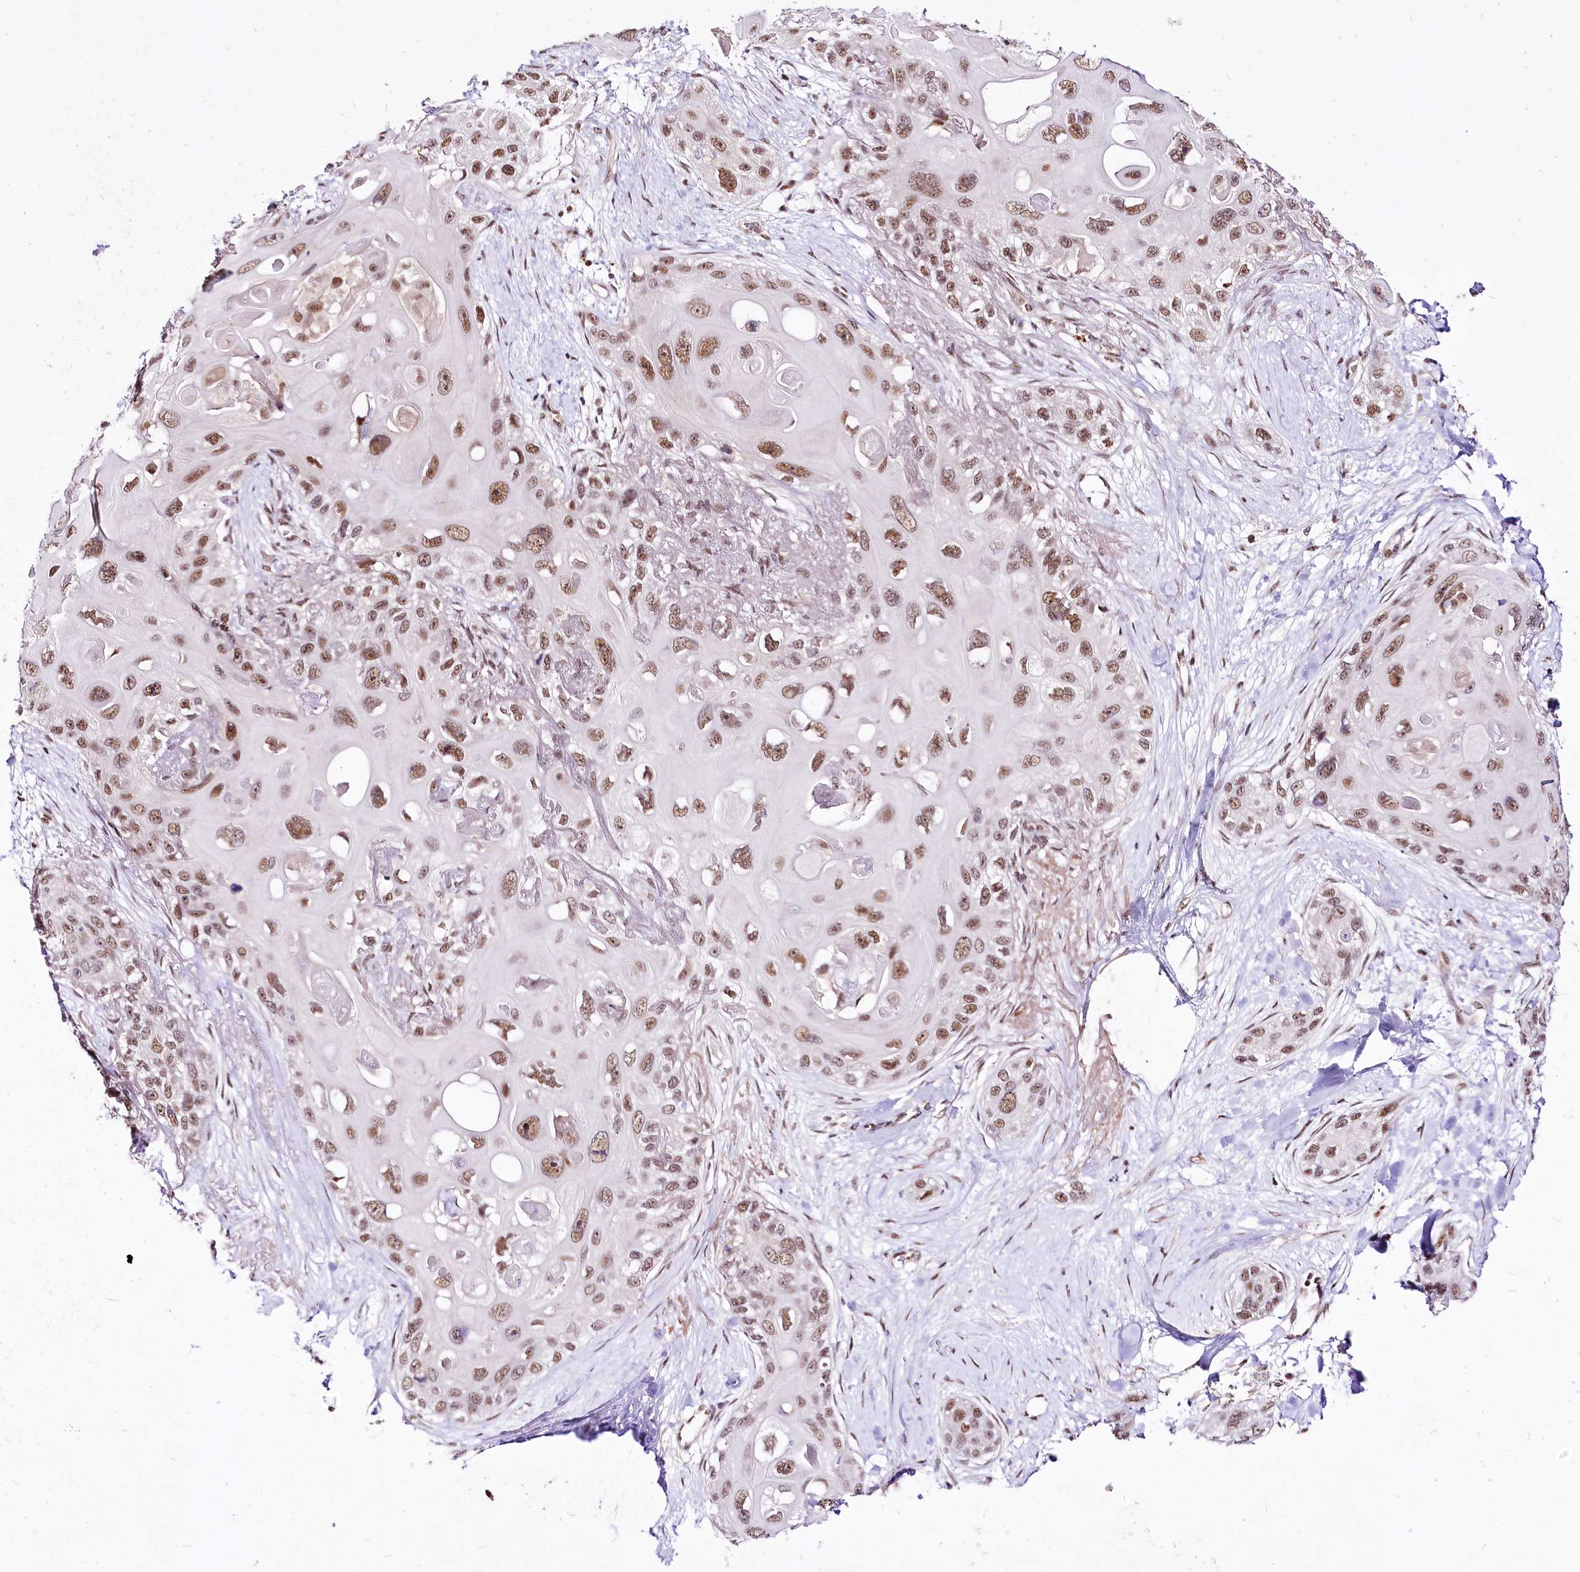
{"staining": {"intensity": "moderate", "quantity": ">75%", "location": "nuclear"}, "tissue": "skin cancer", "cell_type": "Tumor cells", "image_type": "cancer", "snomed": [{"axis": "morphology", "description": "Normal tissue, NOS"}, {"axis": "morphology", "description": "Squamous cell carcinoma, NOS"}, {"axis": "topography", "description": "Skin"}], "caption": "Immunohistochemical staining of human skin squamous cell carcinoma exhibits moderate nuclear protein expression in approximately >75% of tumor cells.", "gene": "POLA2", "patient": {"sex": "male", "age": 72}}